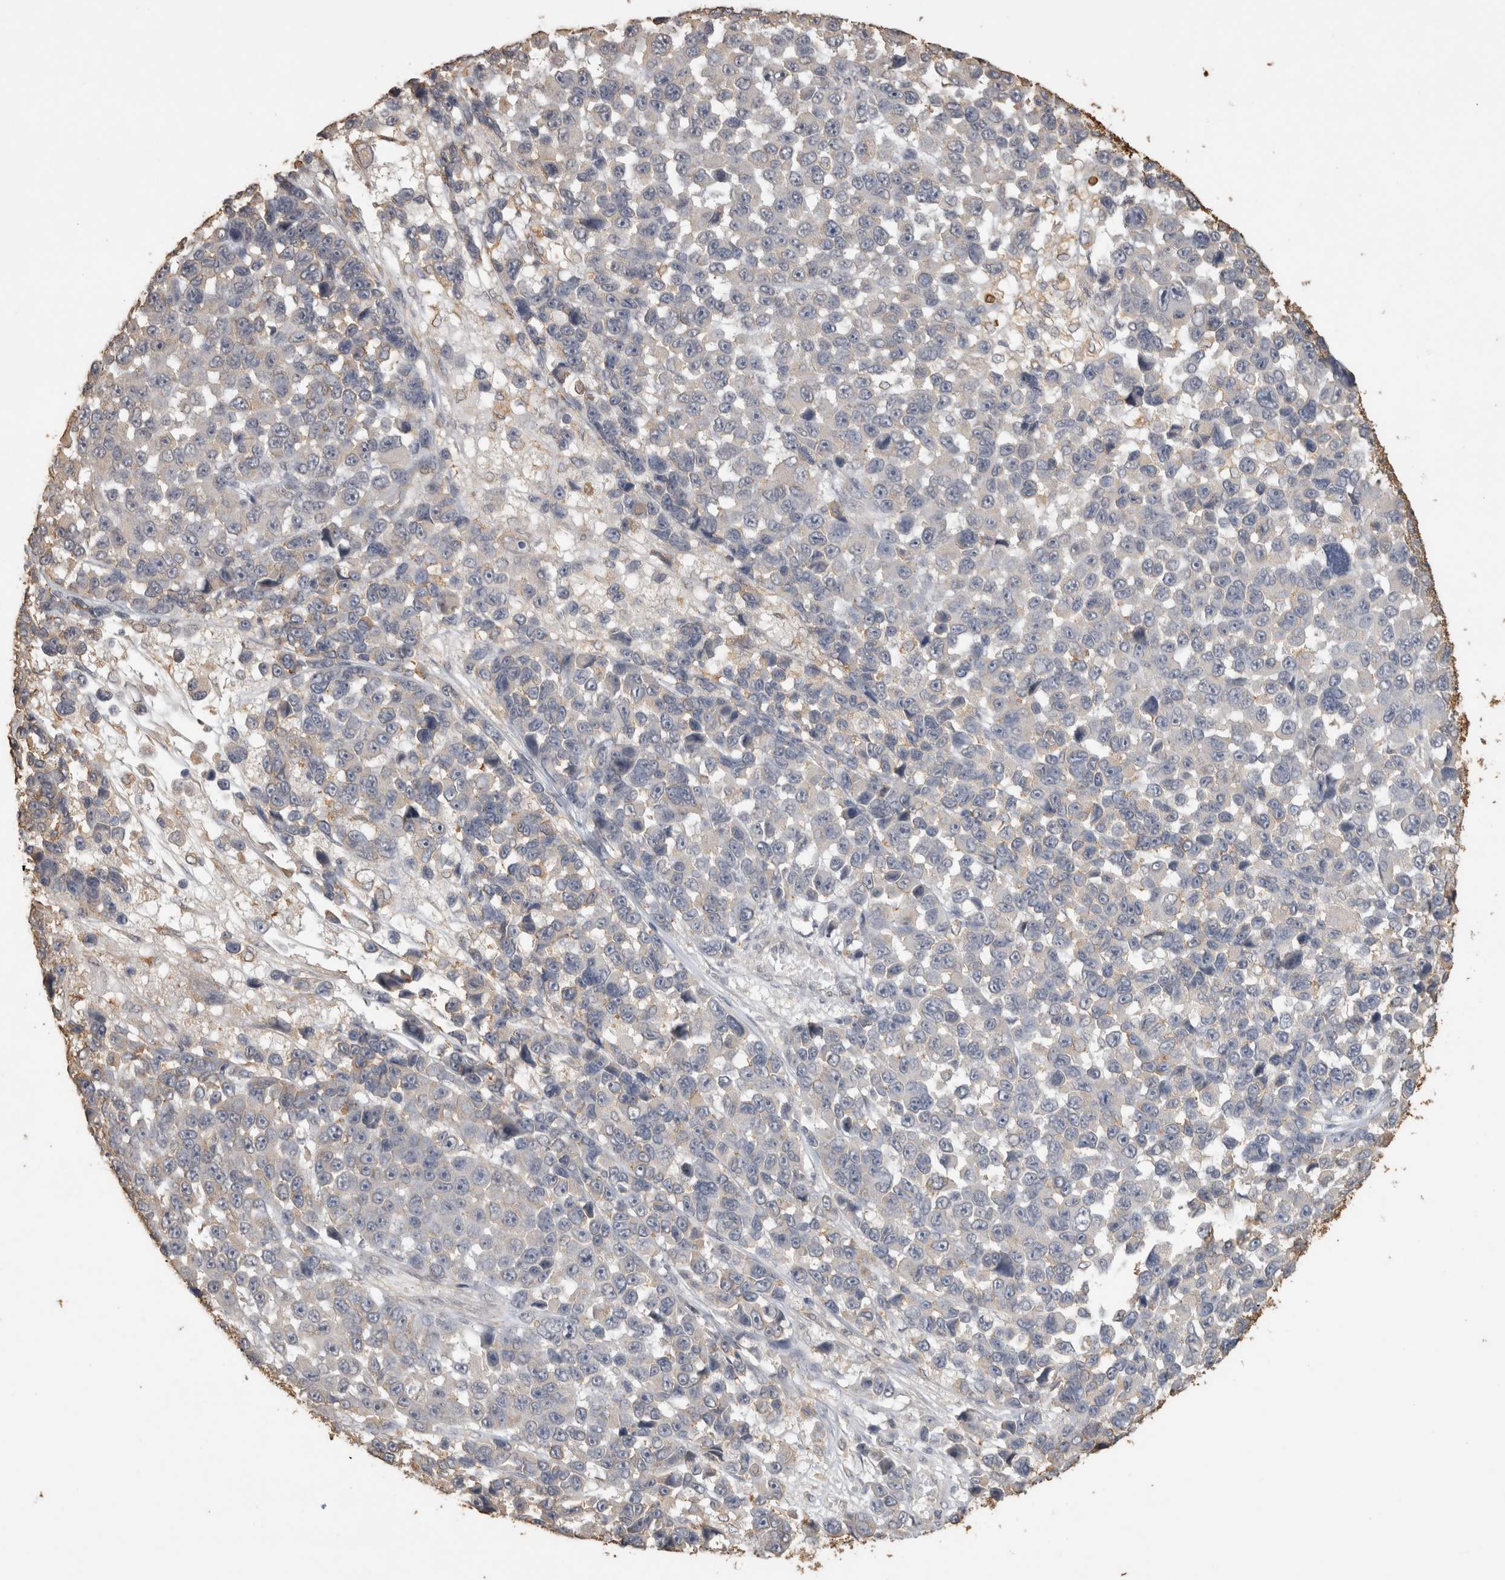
{"staining": {"intensity": "weak", "quantity": "<25%", "location": "cytoplasmic/membranous"}, "tissue": "melanoma", "cell_type": "Tumor cells", "image_type": "cancer", "snomed": [{"axis": "morphology", "description": "Malignant melanoma, NOS"}, {"axis": "topography", "description": "Skin"}], "caption": "This is an immunohistochemistry (IHC) photomicrograph of malignant melanoma. There is no expression in tumor cells.", "gene": "REPS2", "patient": {"sex": "male", "age": 53}}